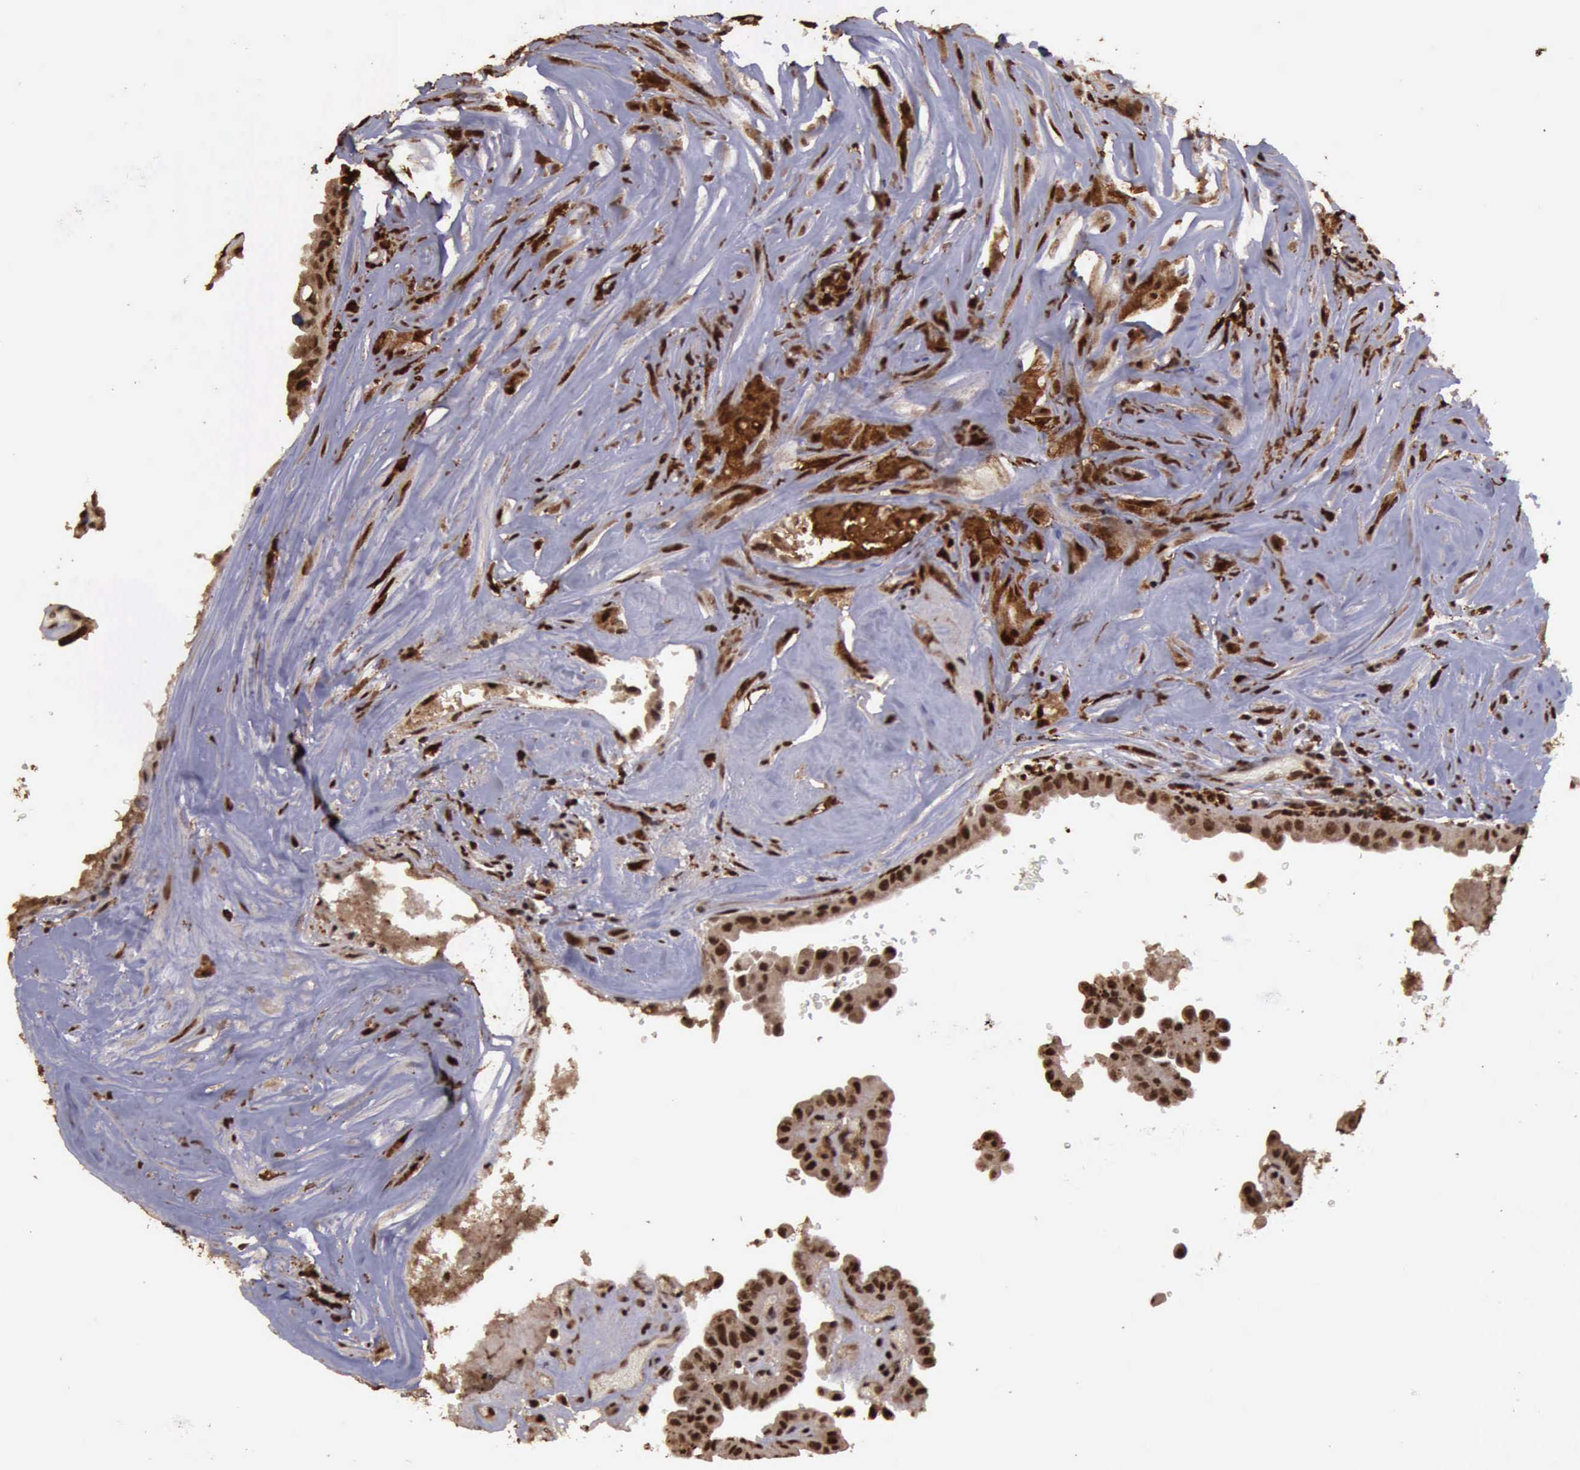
{"staining": {"intensity": "strong", "quantity": ">75%", "location": "nuclear"}, "tissue": "thyroid cancer", "cell_type": "Tumor cells", "image_type": "cancer", "snomed": [{"axis": "morphology", "description": "Papillary adenocarcinoma, NOS"}, {"axis": "topography", "description": "Thyroid gland"}], "caption": "Papillary adenocarcinoma (thyroid) was stained to show a protein in brown. There is high levels of strong nuclear staining in approximately >75% of tumor cells.", "gene": "TRMT2A", "patient": {"sex": "male", "age": 87}}